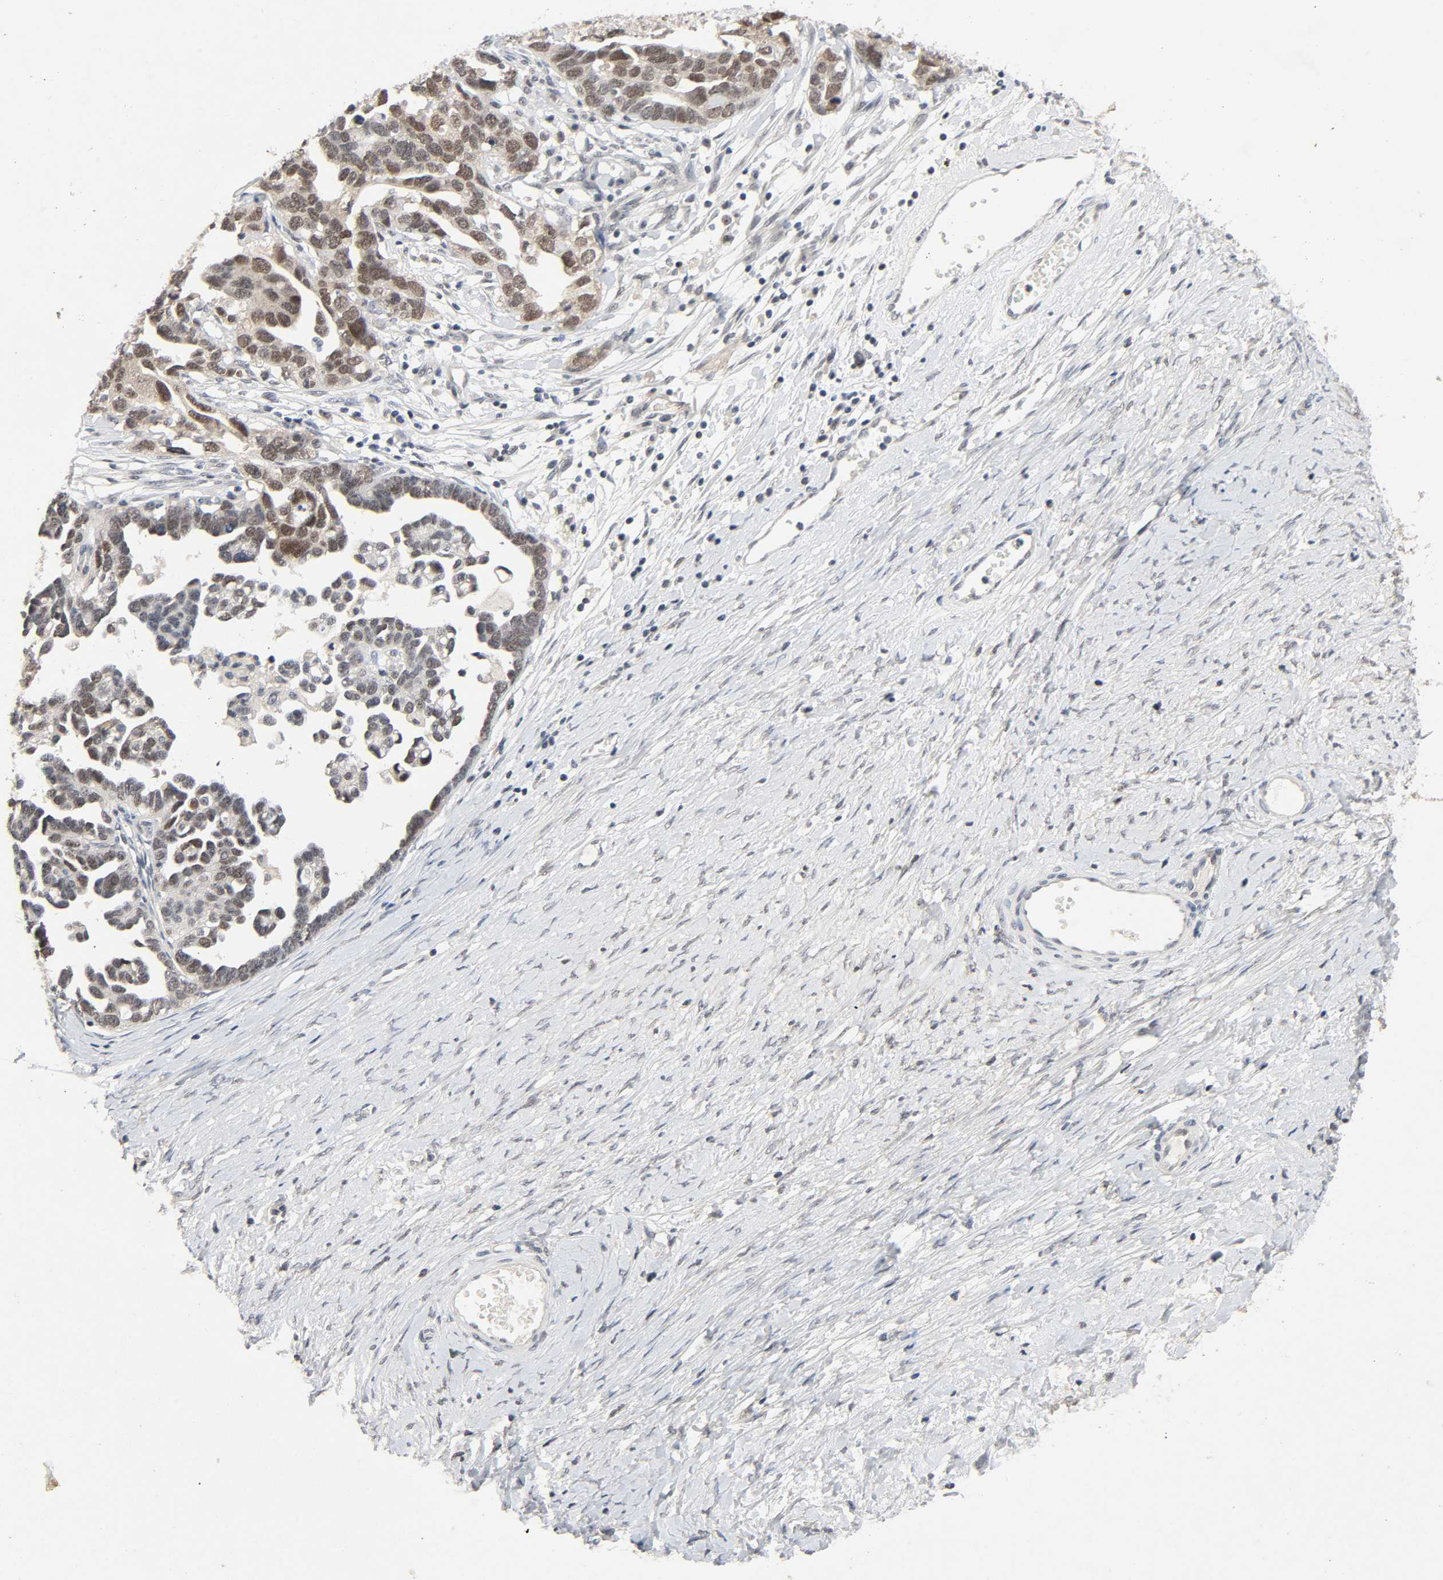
{"staining": {"intensity": "moderate", "quantity": ">75%", "location": "nuclear"}, "tissue": "ovarian cancer", "cell_type": "Tumor cells", "image_type": "cancer", "snomed": [{"axis": "morphology", "description": "Cystadenocarcinoma, serous, NOS"}, {"axis": "topography", "description": "Ovary"}], "caption": "Immunohistochemistry (IHC) of human ovarian cancer displays medium levels of moderate nuclear staining in about >75% of tumor cells. (DAB IHC, brown staining for protein, blue staining for nuclei).", "gene": "MAPKAPK5", "patient": {"sex": "female", "age": 54}}